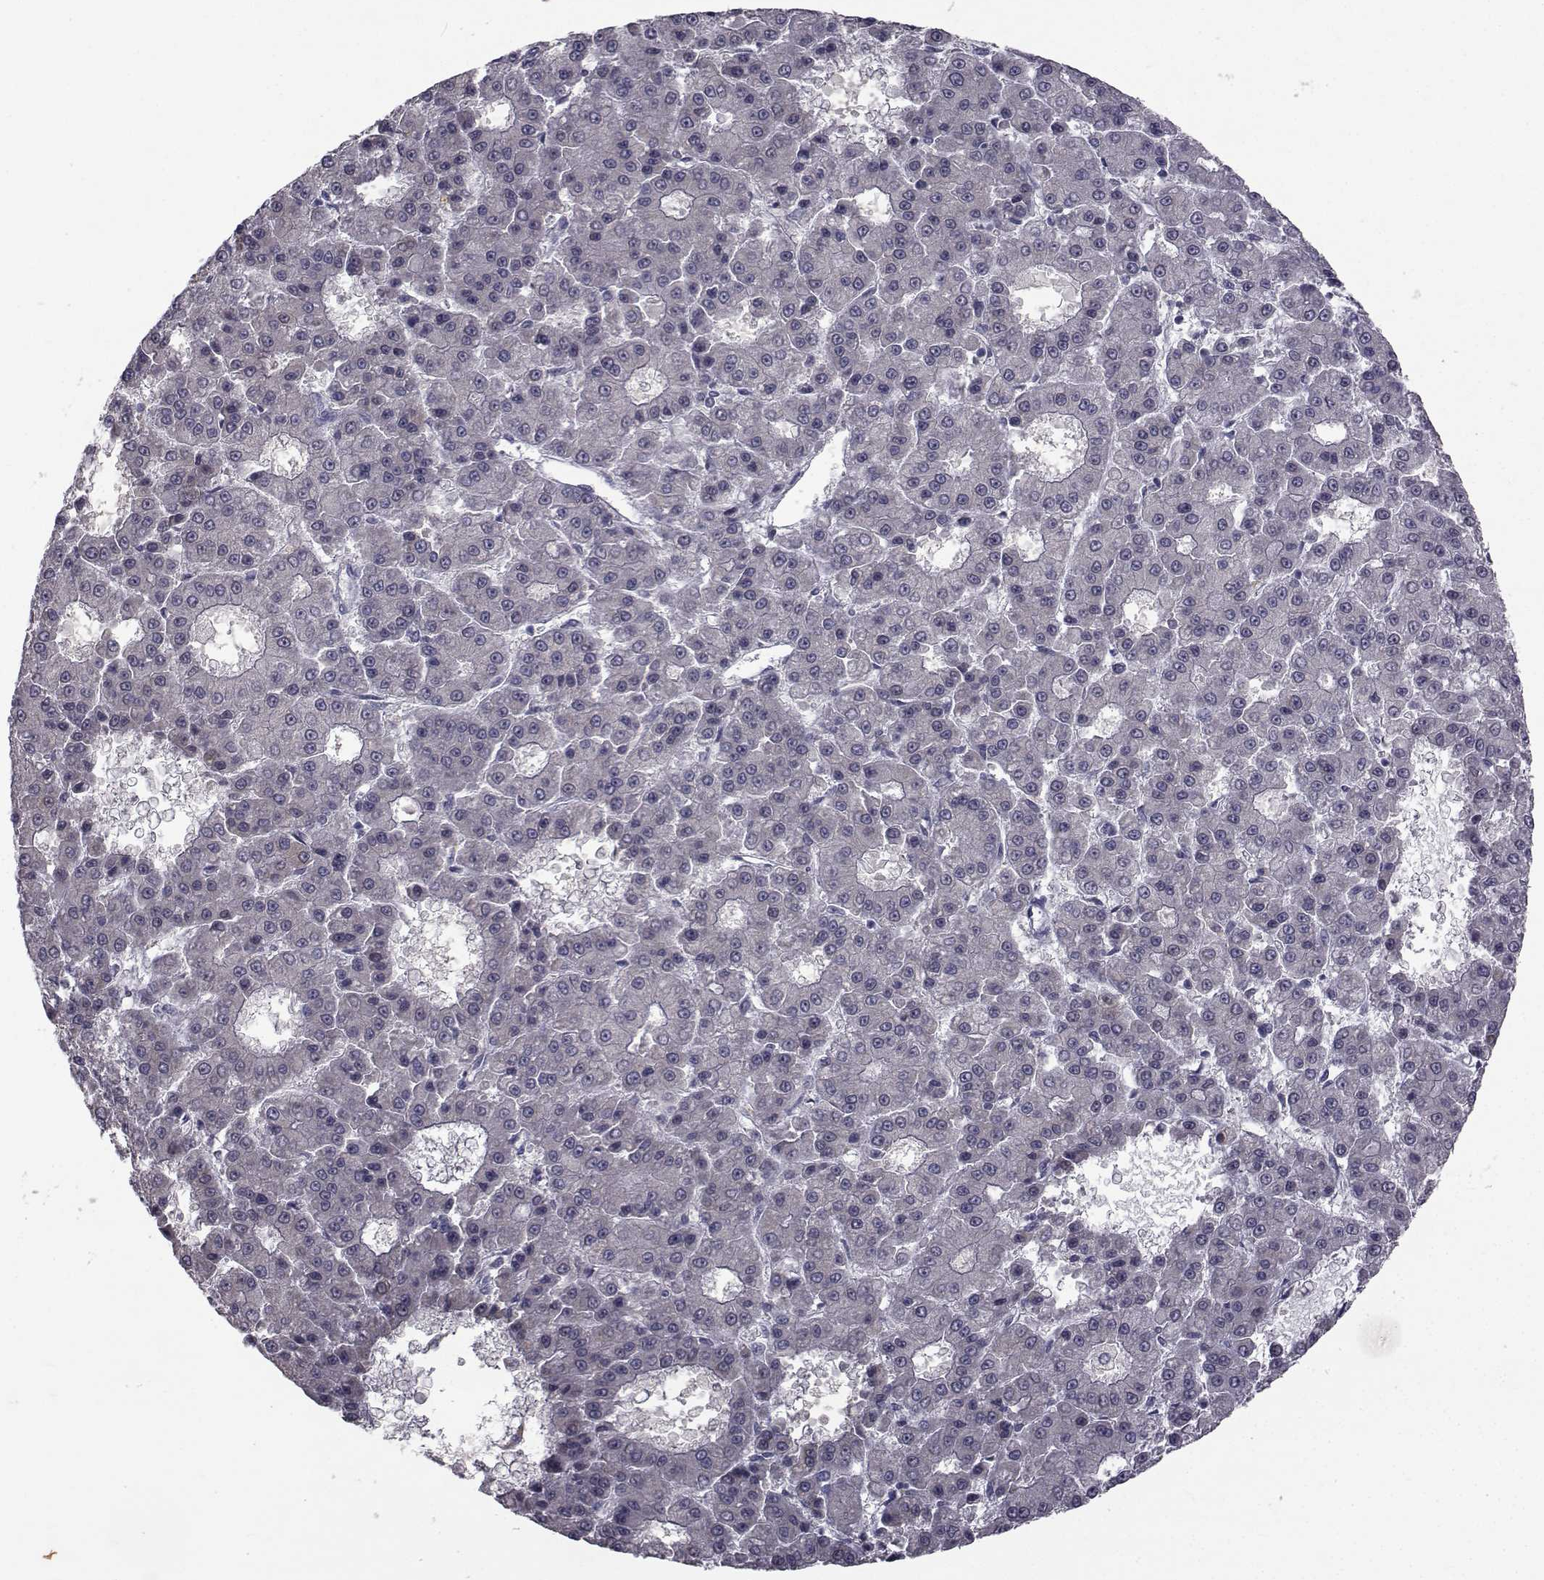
{"staining": {"intensity": "negative", "quantity": "none", "location": "none"}, "tissue": "liver cancer", "cell_type": "Tumor cells", "image_type": "cancer", "snomed": [{"axis": "morphology", "description": "Carcinoma, Hepatocellular, NOS"}, {"axis": "topography", "description": "Liver"}], "caption": "IHC photomicrograph of liver hepatocellular carcinoma stained for a protein (brown), which shows no positivity in tumor cells.", "gene": "FDXR", "patient": {"sex": "male", "age": 70}}